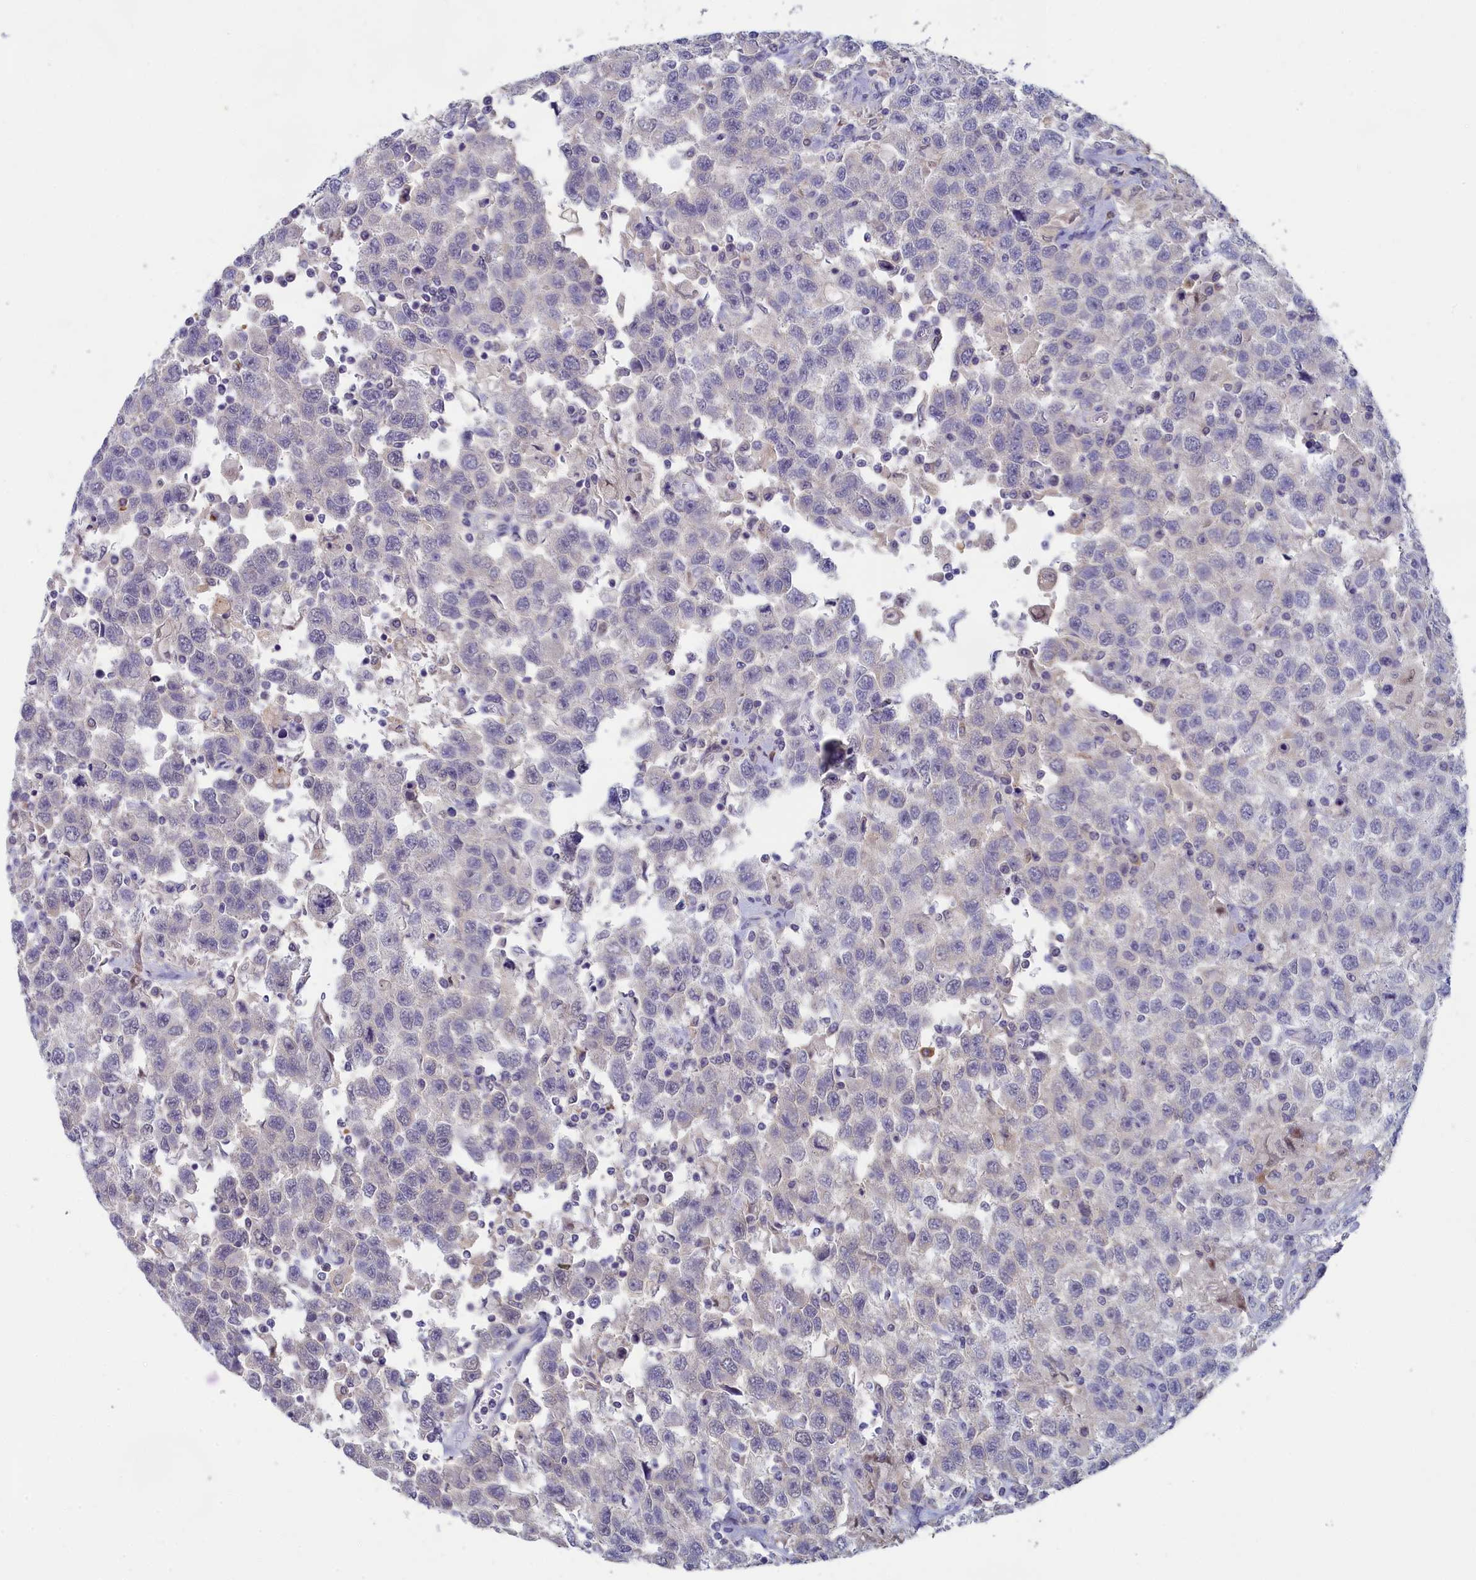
{"staining": {"intensity": "negative", "quantity": "none", "location": "none"}, "tissue": "testis cancer", "cell_type": "Tumor cells", "image_type": "cancer", "snomed": [{"axis": "morphology", "description": "Seminoma, NOS"}, {"axis": "topography", "description": "Testis"}], "caption": "This is a photomicrograph of immunohistochemistry staining of seminoma (testis), which shows no expression in tumor cells. (Stains: DAB (3,3'-diaminobenzidine) immunohistochemistry with hematoxylin counter stain, Microscopy: brightfield microscopy at high magnification).", "gene": "LRIF1", "patient": {"sex": "male", "age": 41}}